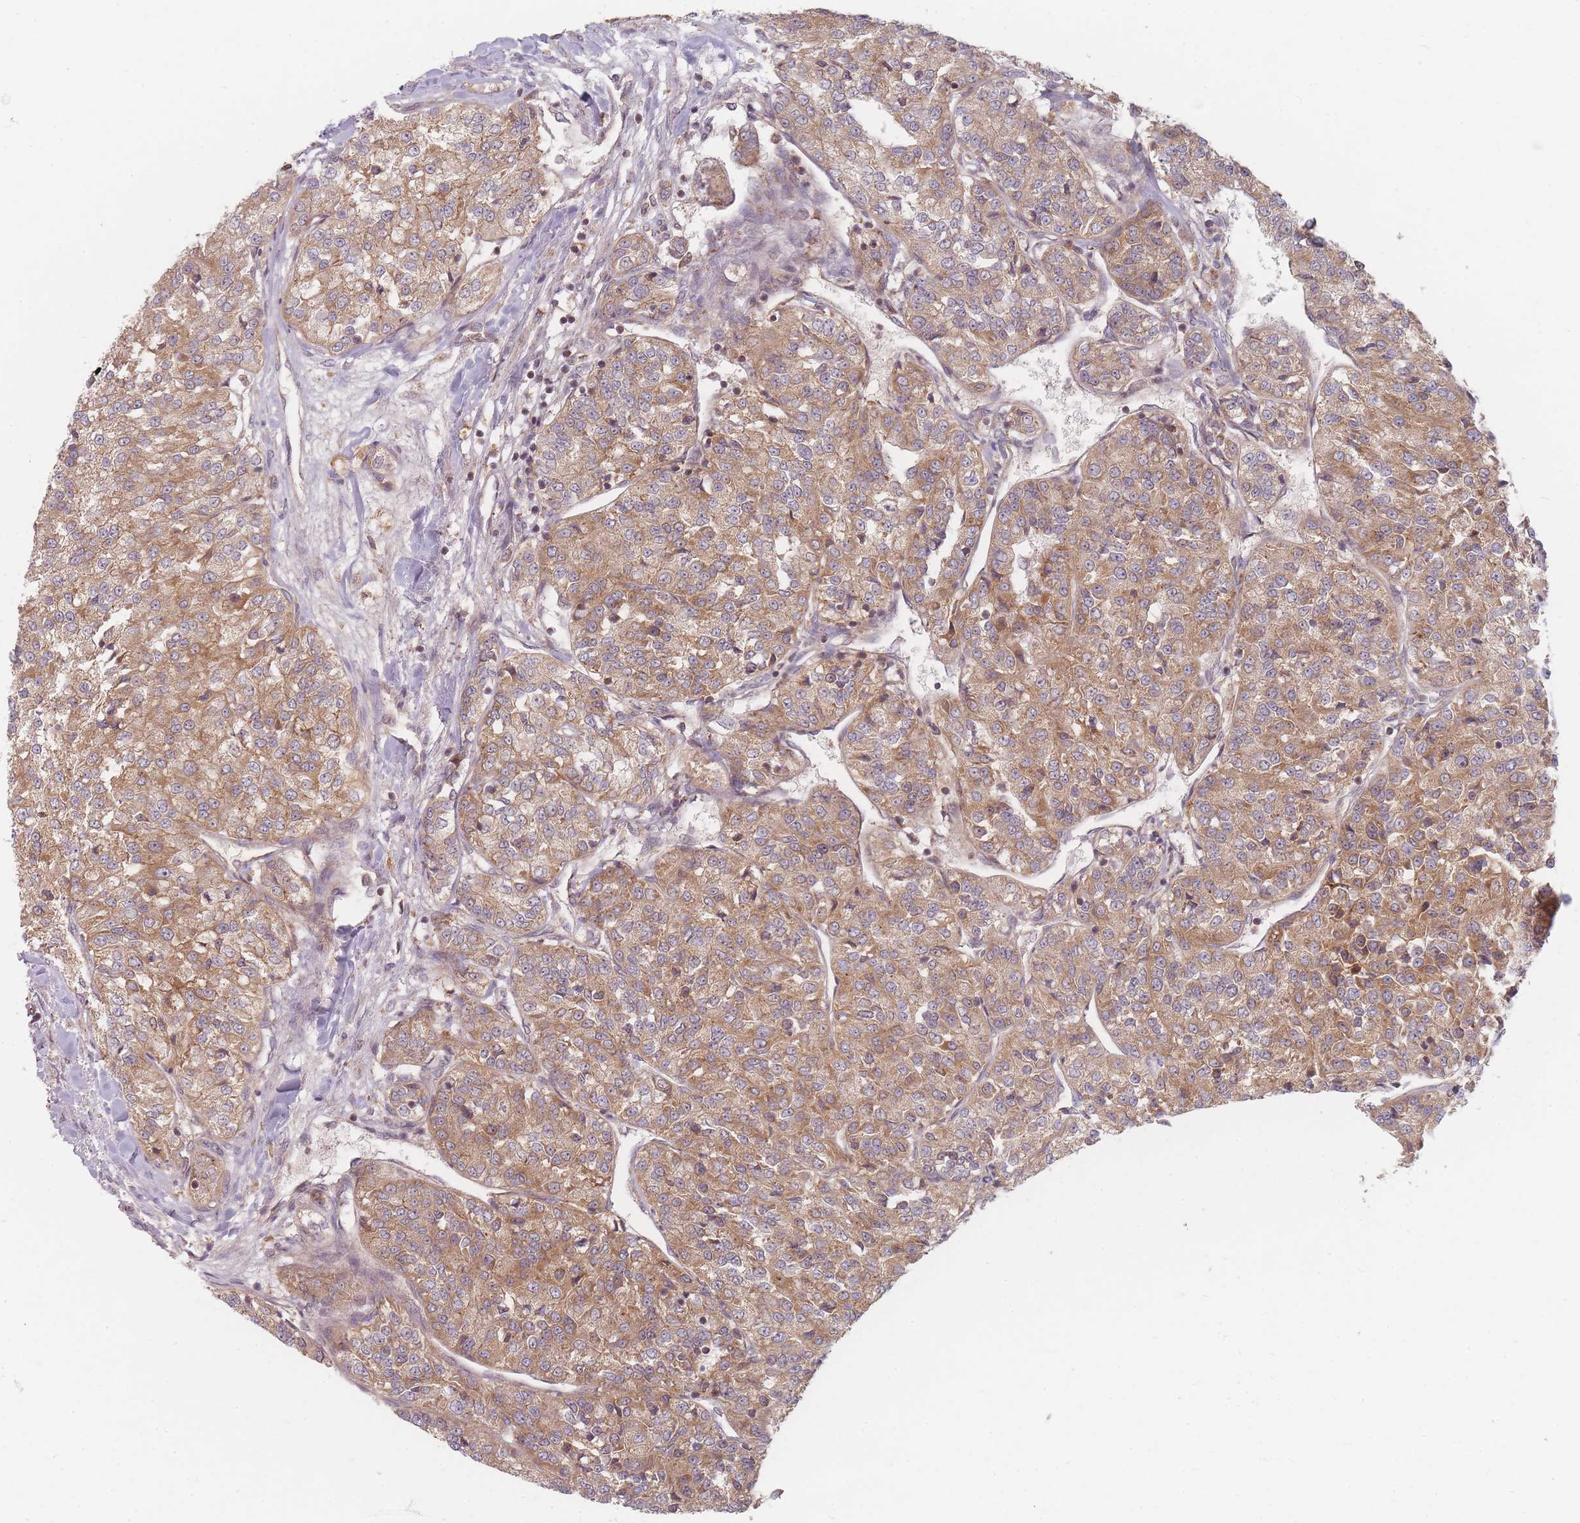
{"staining": {"intensity": "moderate", "quantity": ">75%", "location": "cytoplasmic/membranous"}, "tissue": "renal cancer", "cell_type": "Tumor cells", "image_type": "cancer", "snomed": [{"axis": "morphology", "description": "Adenocarcinoma, NOS"}, {"axis": "topography", "description": "Kidney"}], "caption": "Immunohistochemical staining of human renal cancer displays moderate cytoplasmic/membranous protein expression in approximately >75% of tumor cells.", "gene": "RADX", "patient": {"sex": "female", "age": 63}}